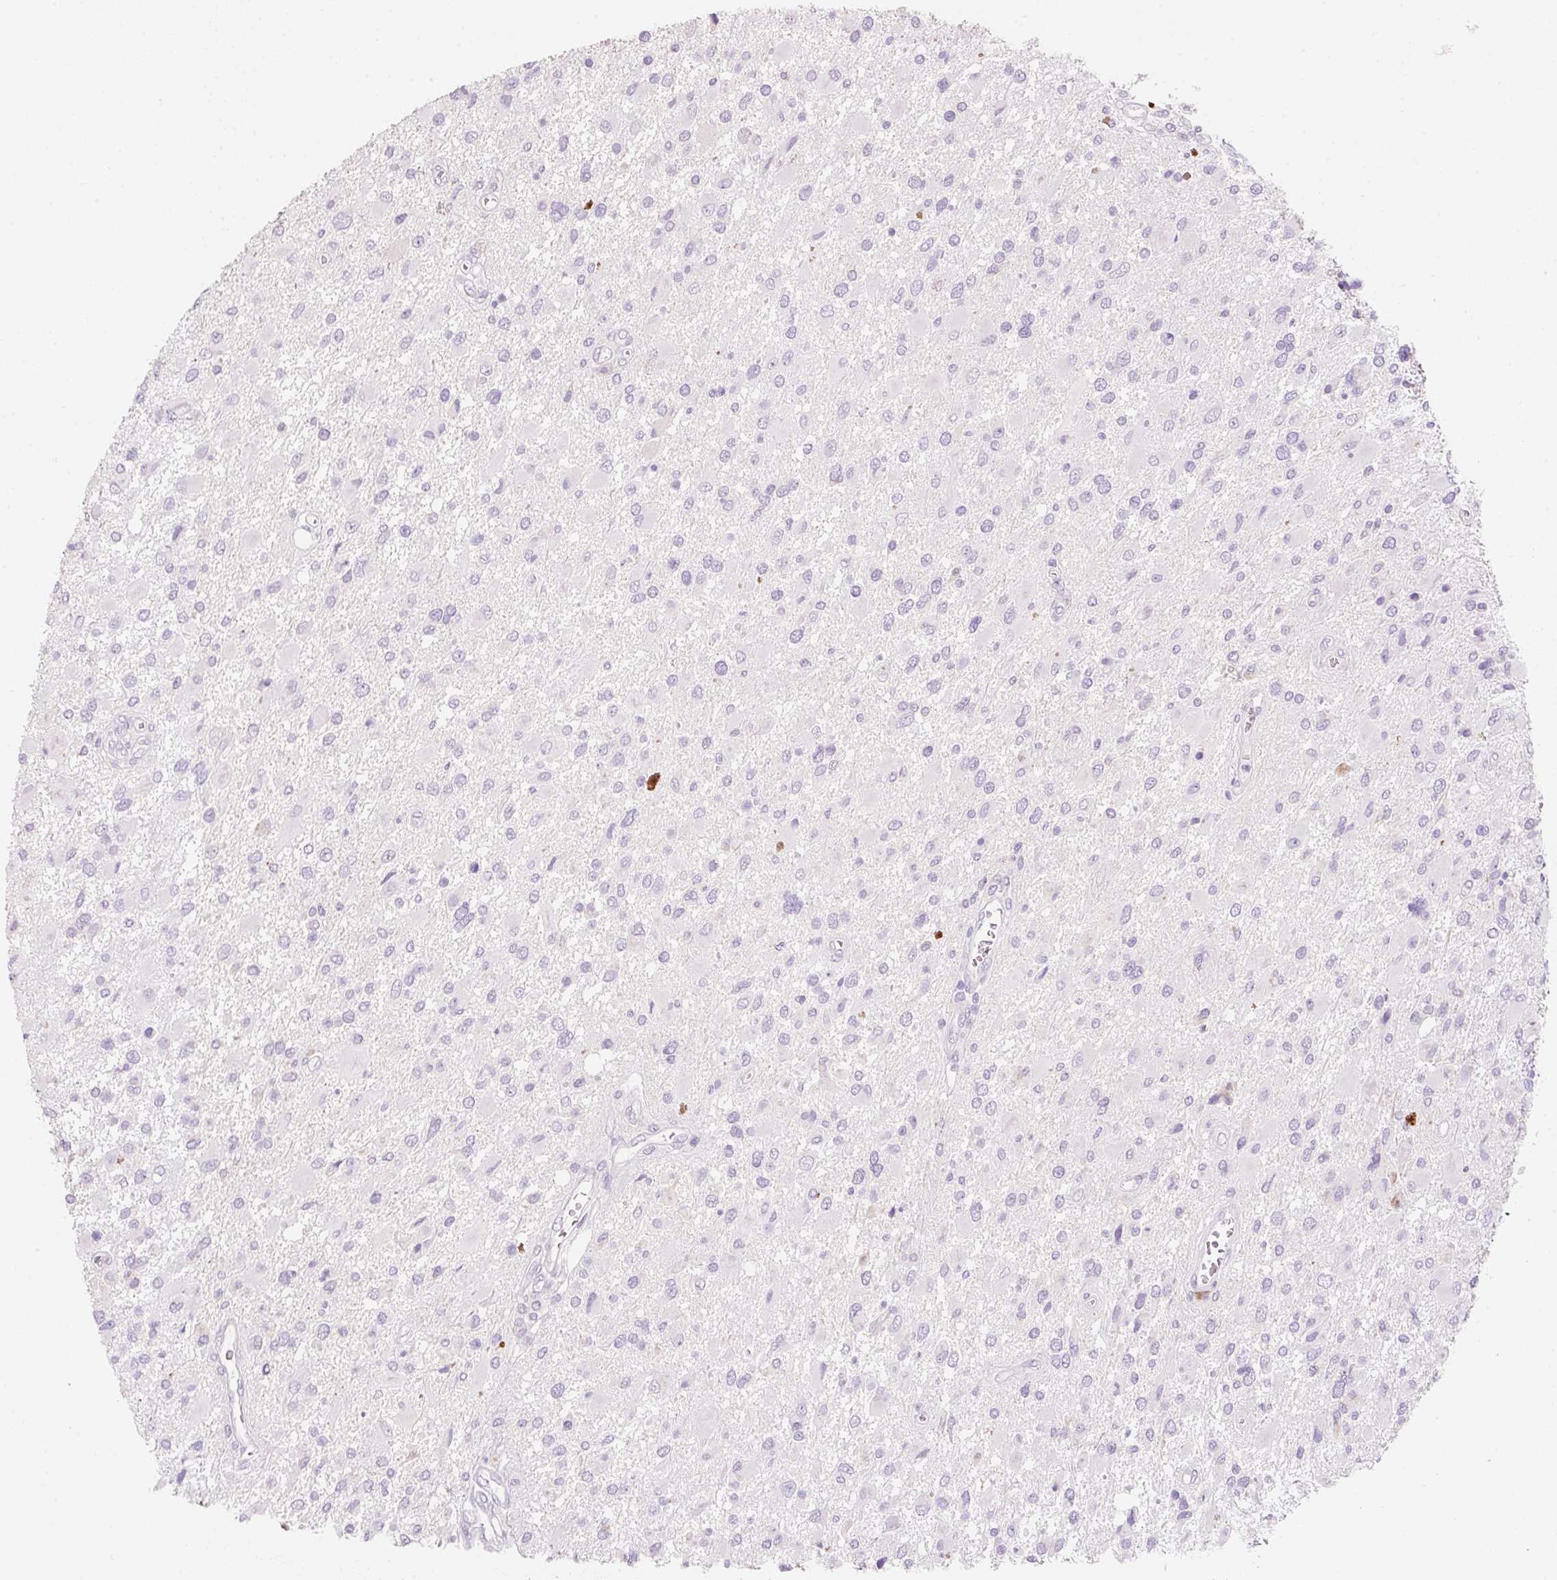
{"staining": {"intensity": "negative", "quantity": "none", "location": "none"}, "tissue": "glioma", "cell_type": "Tumor cells", "image_type": "cancer", "snomed": [{"axis": "morphology", "description": "Glioma, malignant, High grade"}, {"axis": "topography", "description": "Brain"}], "caption": "An IHC micrograph of glioma is shown. There is no staining in tumor cells of glioma.", "gene": "TENT5C", "patient": {"sex": "male", "age": 53}}